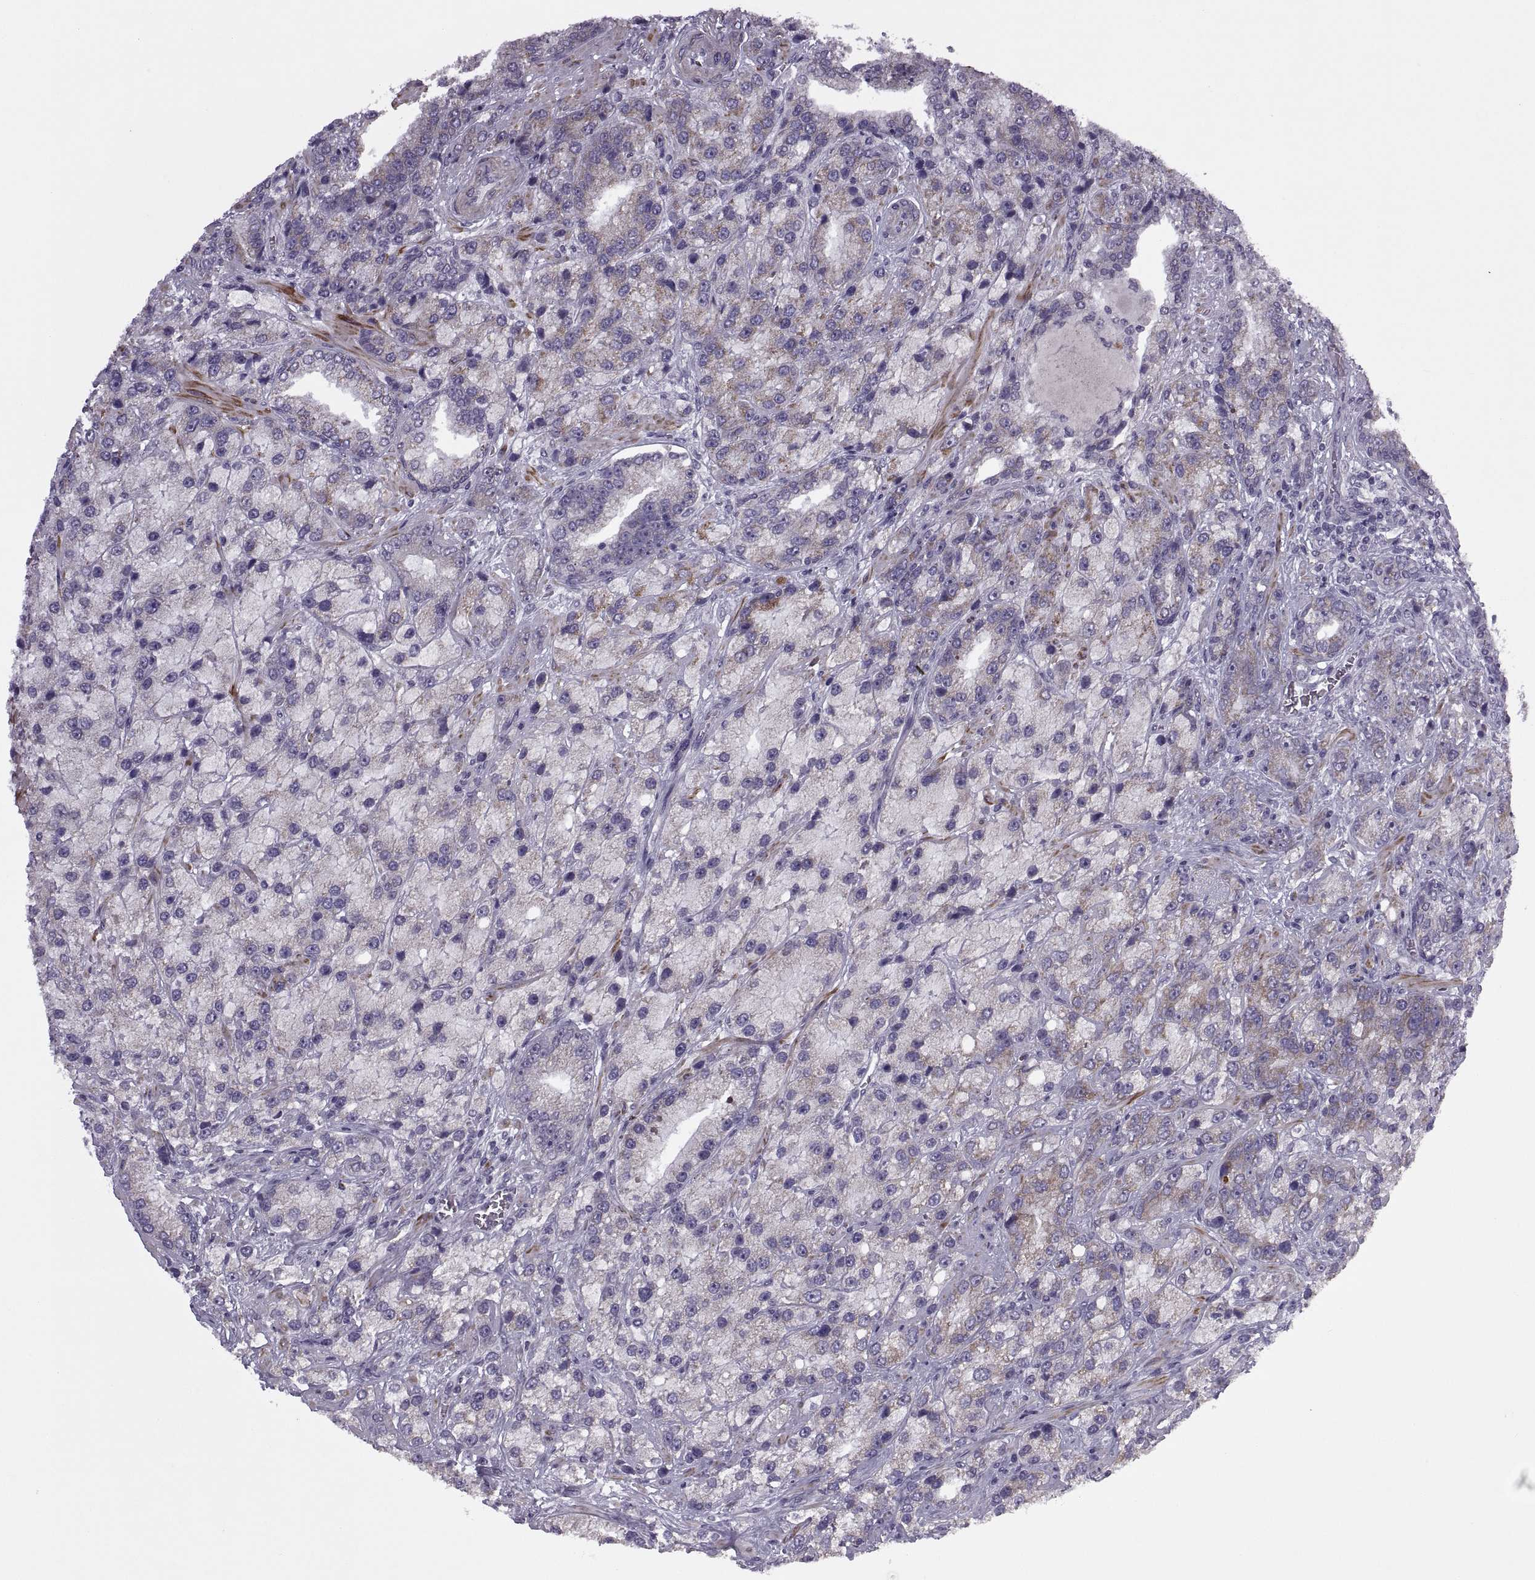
{"staining": {"intensity": "weak", "quantity": ">75%", "location": "cytoplasmic/membranous"}, "tissue": "prostate cancer", "cell_type": "Tumor cells", "image_type": "cancer", "snomed": [{"axis": "morphology", "description": "Adenocarcinoma, NOS"}, {"axis": "topography", "description": "Prostate"}], "caption": "A brown stain labels weak cytoplasmic/membranous staining of a protein in human prostate cancer tumor cells.", "gene": "RIPK4", "patient": {"sex": "male", "age": 63}}